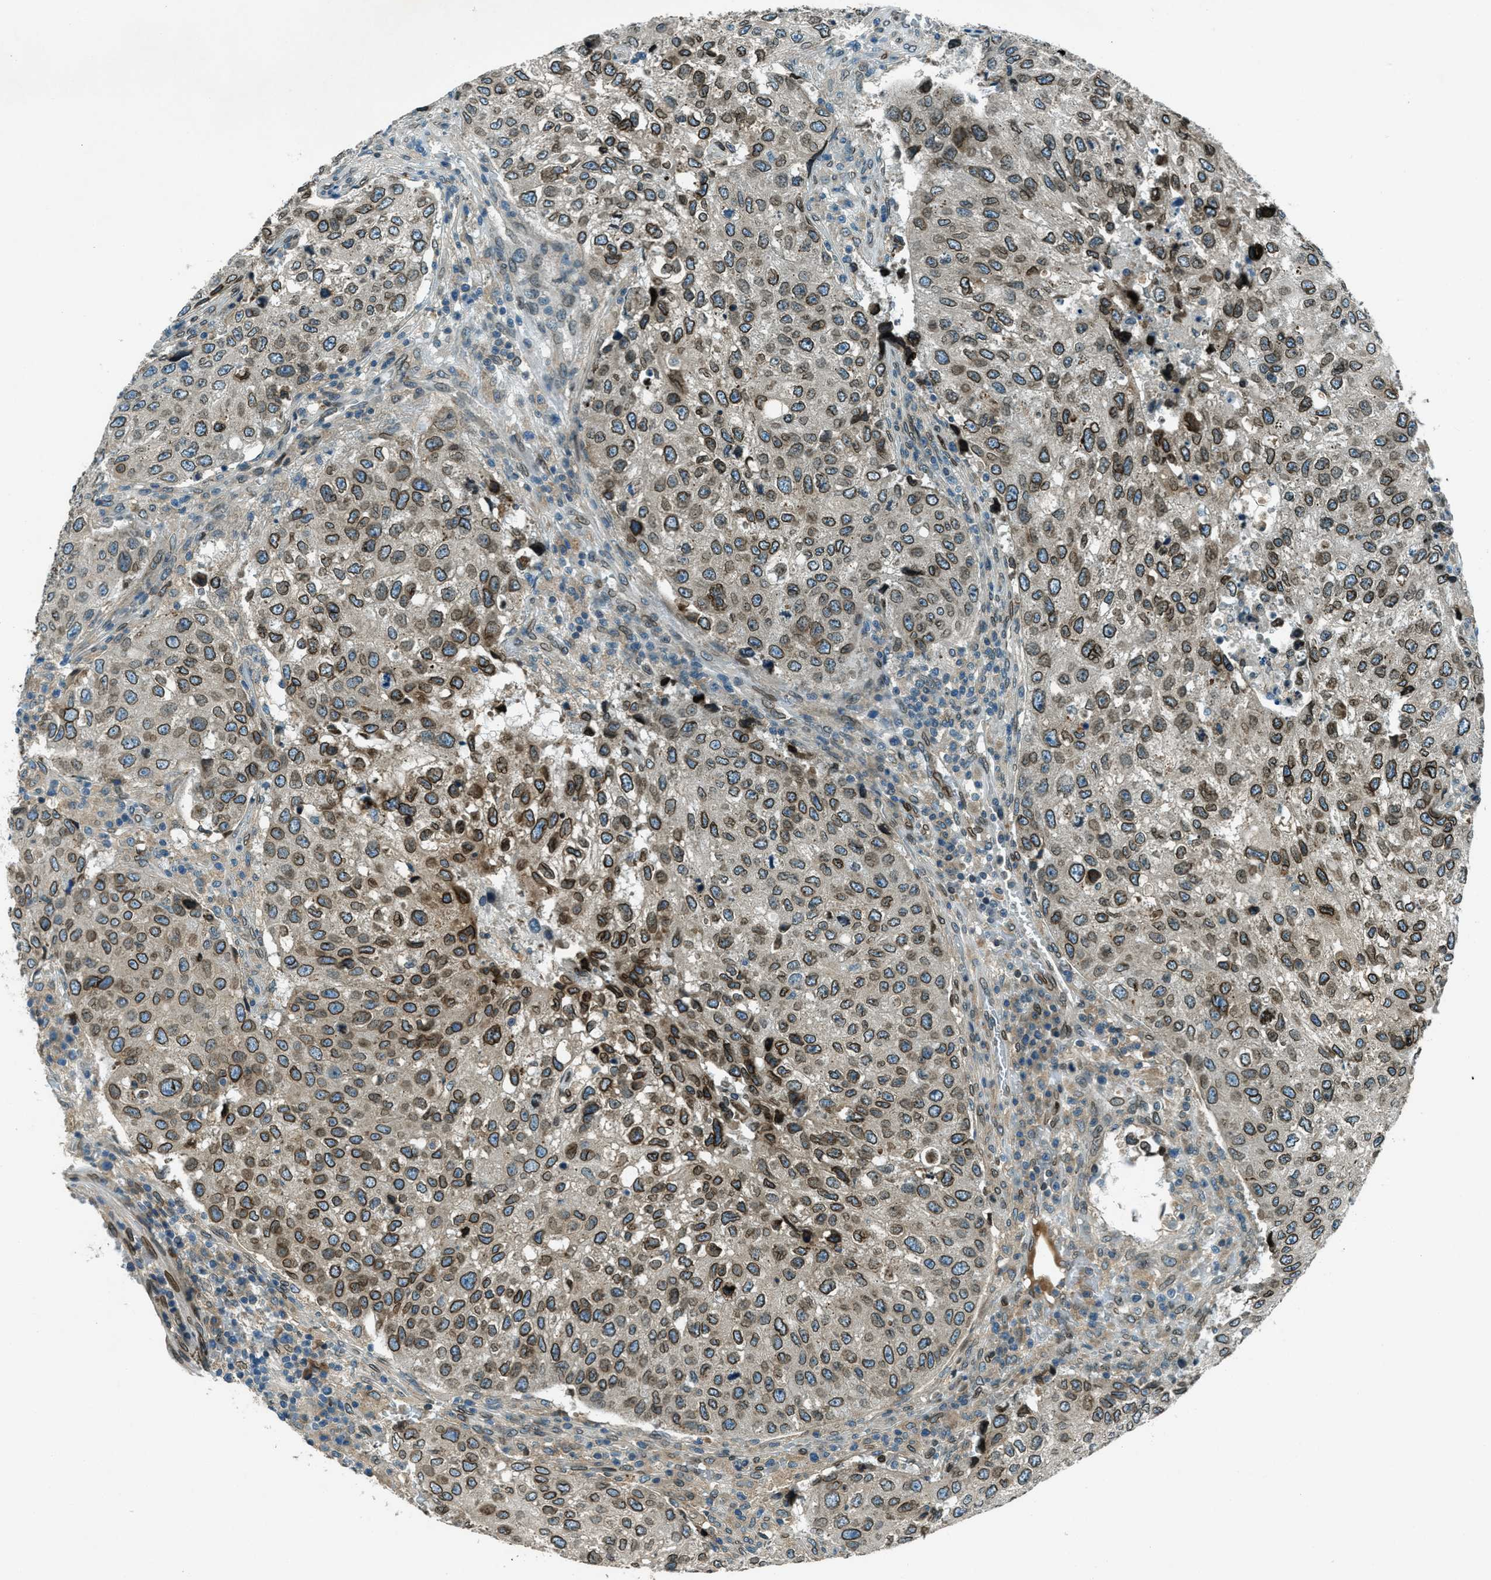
{"staining": {"intensity": "moderate", "quantity": ">75%", "location": "cytoplasmic/membranous,nuclear"}, "tissue": "urothelial cancer", "cell_type": "Tumor cells", "image_type": "cancer", "snomed": [{"axis": "morphology", "description": "Urothelial carcinoma, High grade"}, {"axis": "topography", "description": "Lymph node"}, {"axis": "topography", "description": "Urinary bladder"}], "caption": "The micrograph exhibits a brown stain indicating the presence of a protein in the cytoplasmic/membranous and nuclear of tumor cells in urothelial carcinoma (high-grade).", "gene": "LEMD2", "patient": {"sex": "male", "age": 51}}